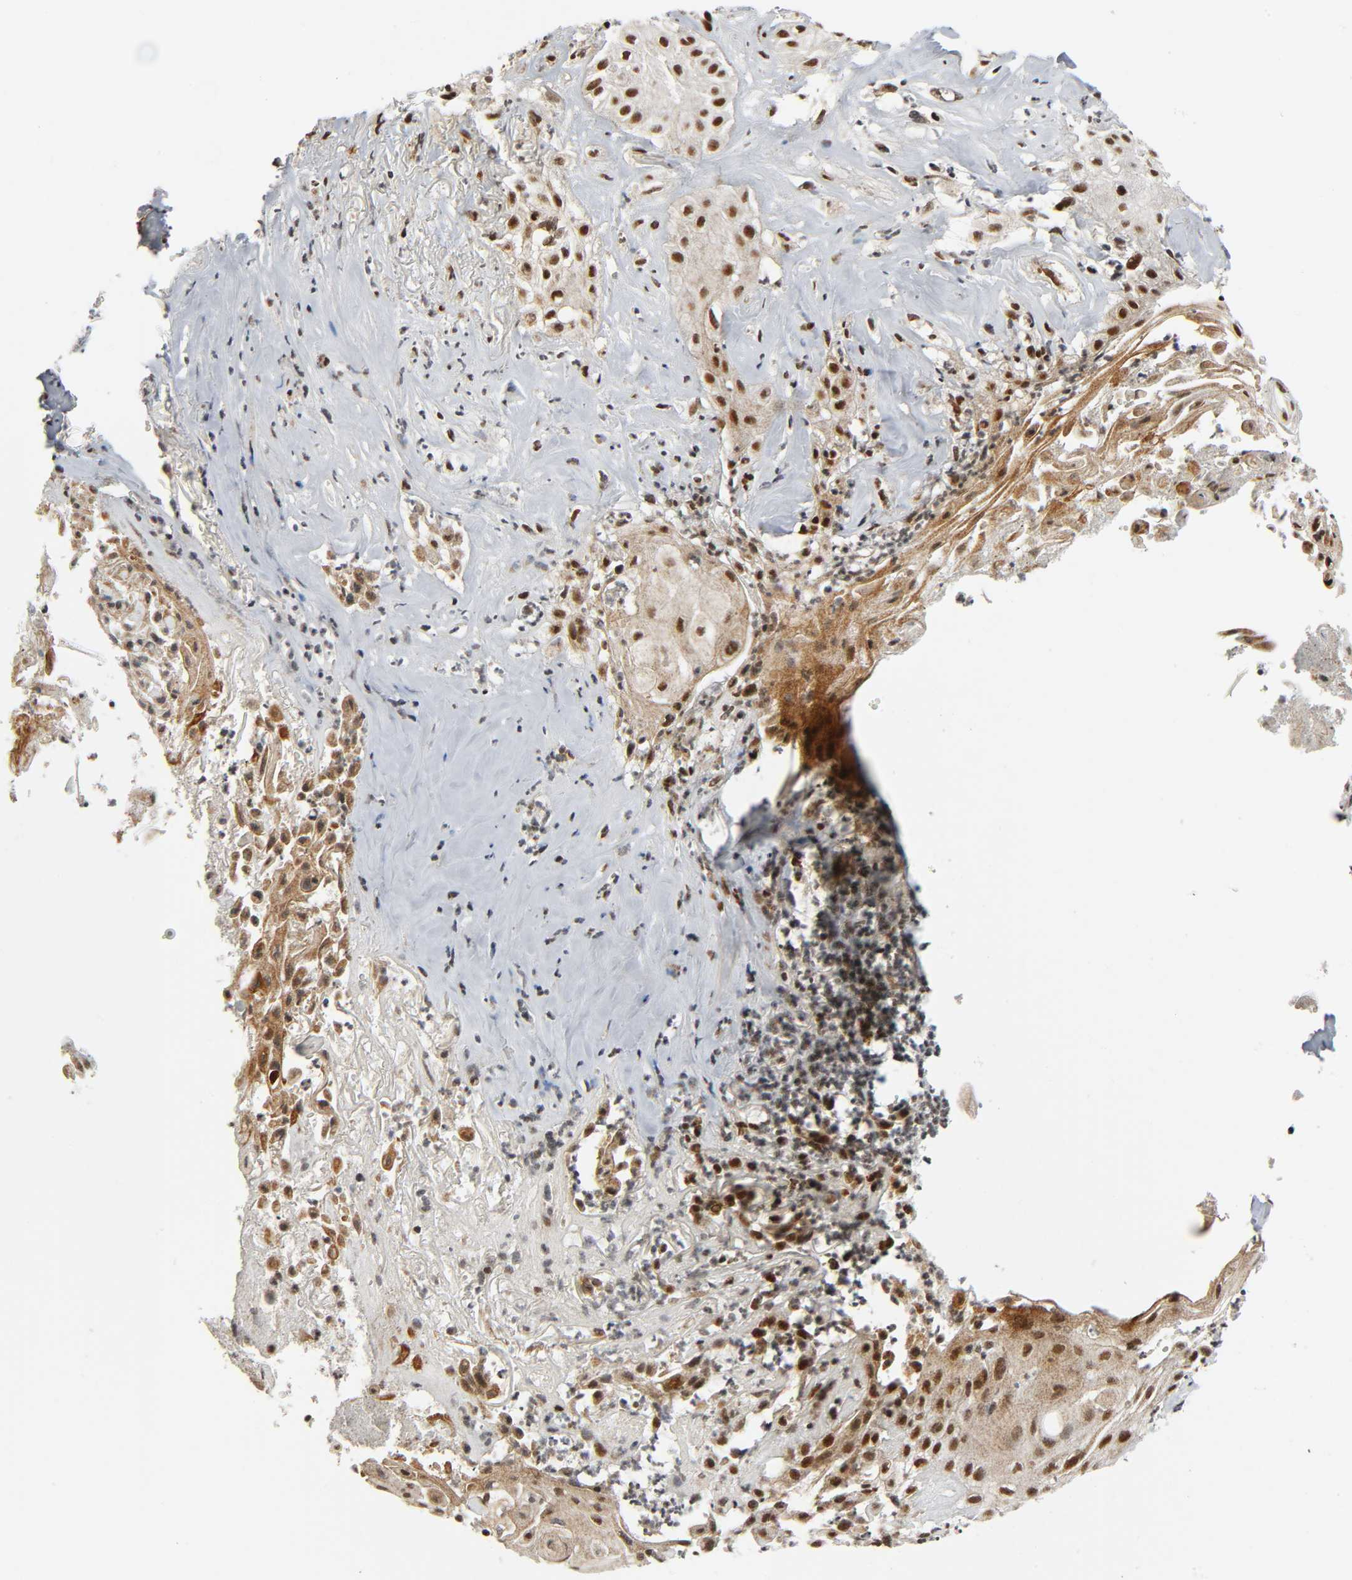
{"staining": {"intensity": "strong", "quantity": ">75%", "location": "nuclear"}, "tissue": "skin cancer", "cell_type": "Tumor cells", "image_type": "cancer", "snomed": [{"axis": "morphology", "description": "Squamous cell carcinoma, NOS"}, {"axis": "topography", "description": "Skin"}], "caption": "Immunohistochemistry (IHC) (DAB) staining of skin squamous cell carcinoma reveals strong nuclear protein expression in approximately >75% of tumor cells.", "gene": "CDK9", "patient": {"sex": "male", "age": 65}}